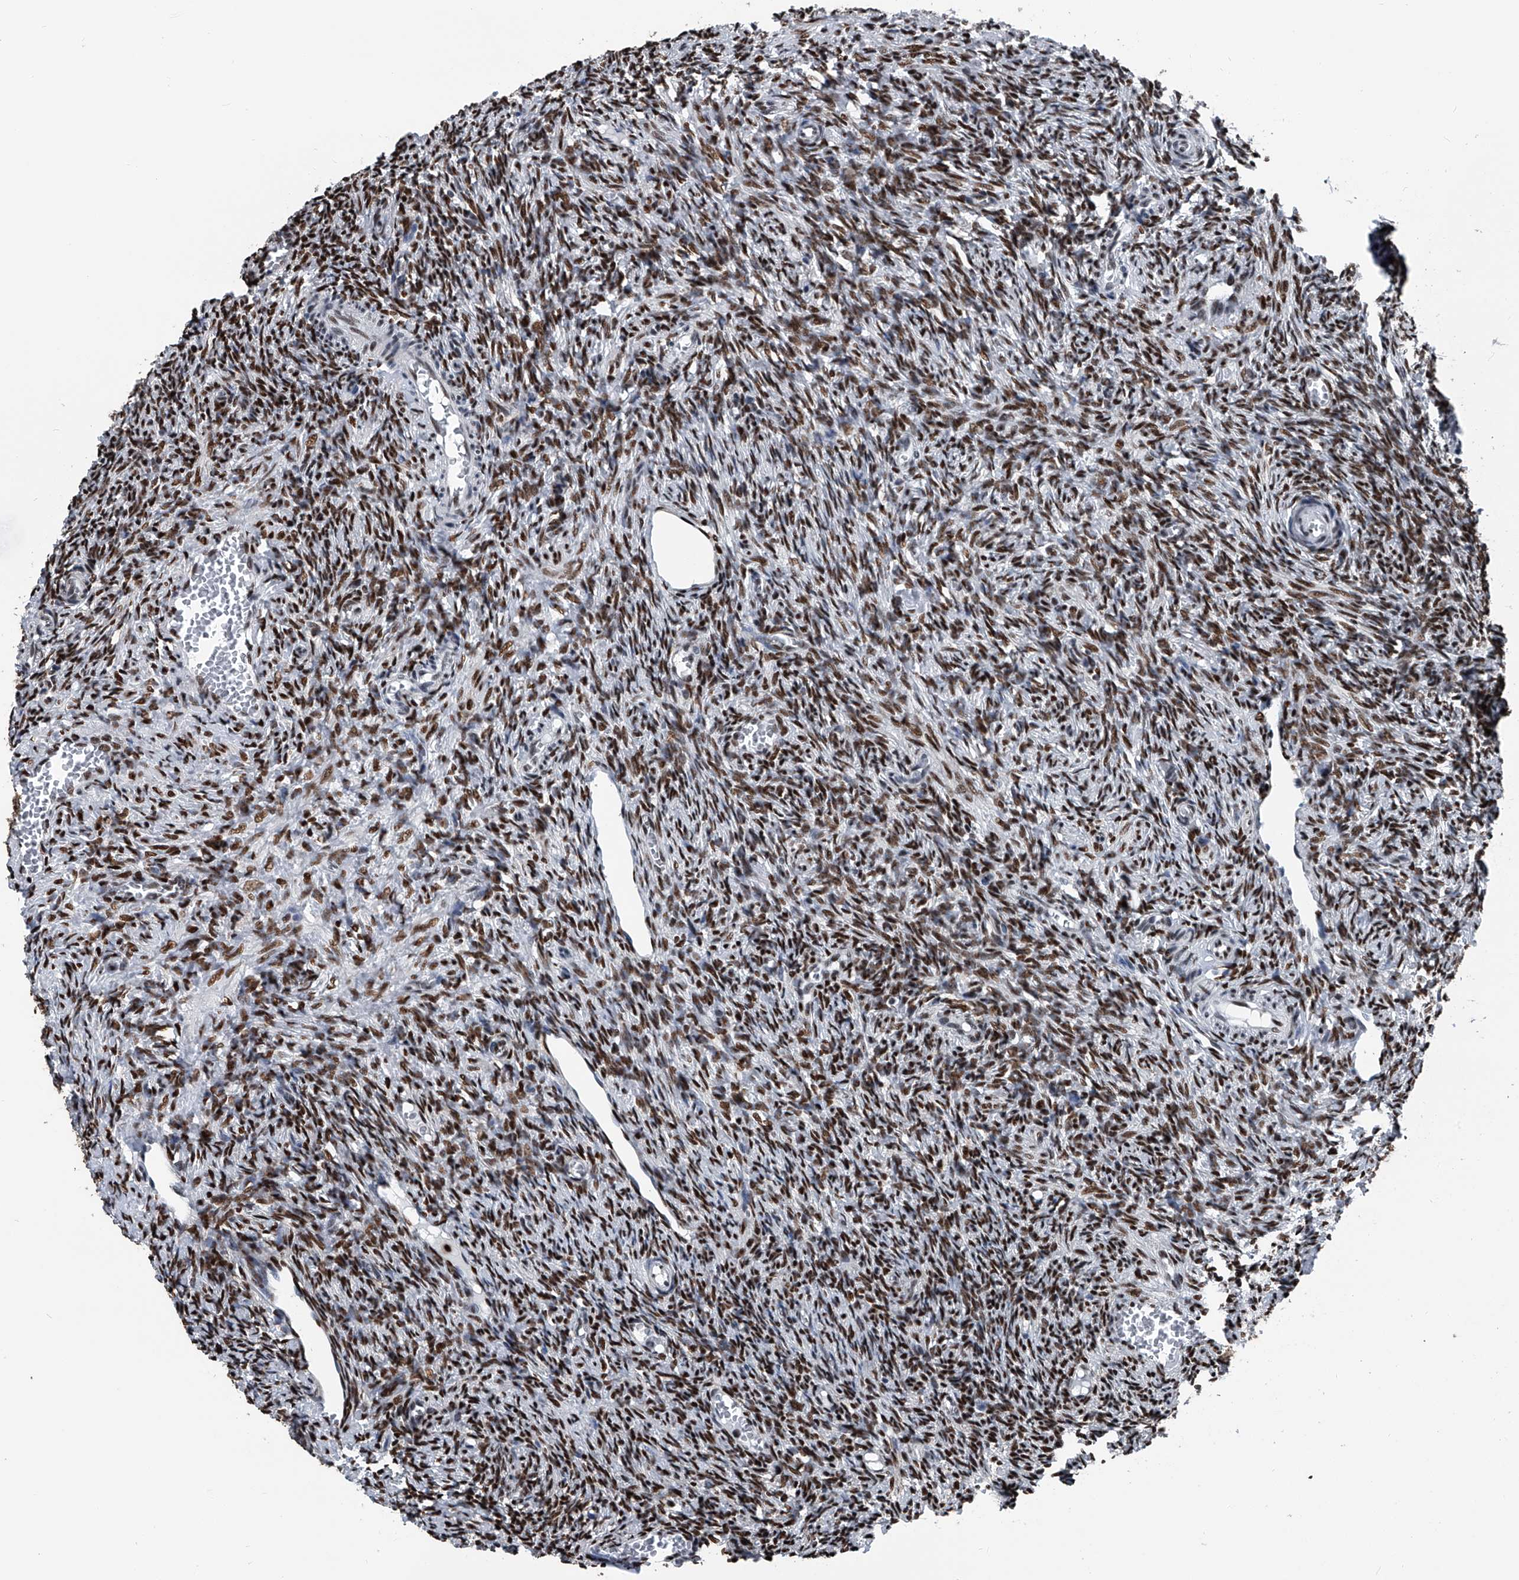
{"staining": {"intensity": "moderate", "quantity": ">75%", "location": "nuclear"}, "tissue": "ovary", "cell_type": "Ovarian stroma cells", "image_type": "normal", "snomed": [{"axis": "morphology", "description": "Normal tissue, NOS"}, {"axis": "topography", "description": "Ovary"}], "caption": "Benign ovary displays moderate nuclear positivity in approximately >75% of ovarian stroma cells, visualized by immunohistochemistry.", "gene": "FKBP5", "patient": {"sex": "female", "age": 27}}